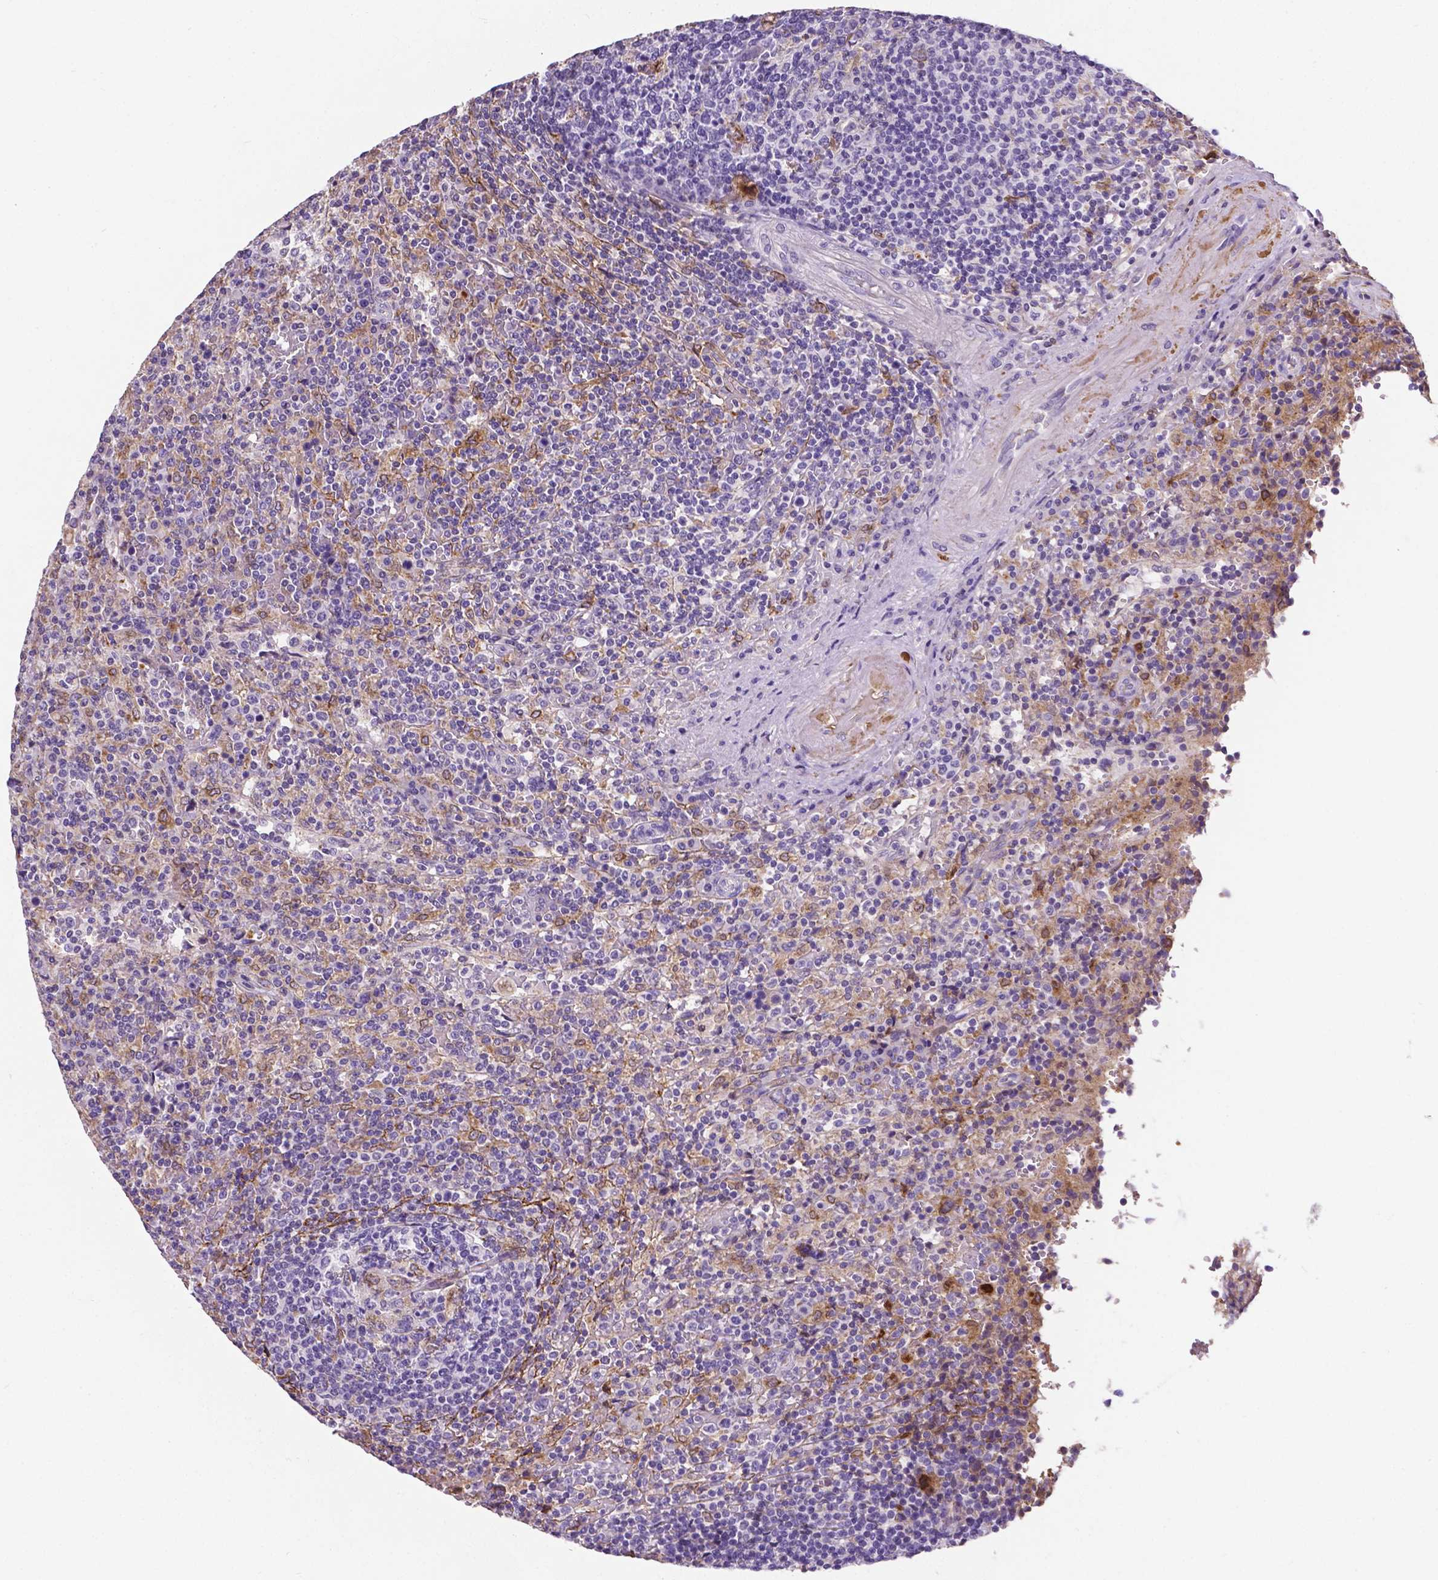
{"staining": {"intensity": "negative", "quantity": "none", "location": "none"}, "tissue": "lymphoma", "cell_type": "Tumor cells", "image_type": "cancer", "snomed": [{"axis": "morphology", "description": "Malignant lymphoma, non-Hodgkin's type, Low grade"}, {"axis": "topography", "description": "Spleen"}], "caption": "Immunohistochemistry photomicrograph of neoplastic tissue: human malignant lymphoma, non-Hodgkin's type (low-grade) stained with DAB displays no significant protein positivity in tumor cells.", "gene": "APOE", "patient": {"sex": "male", "age": 62}}